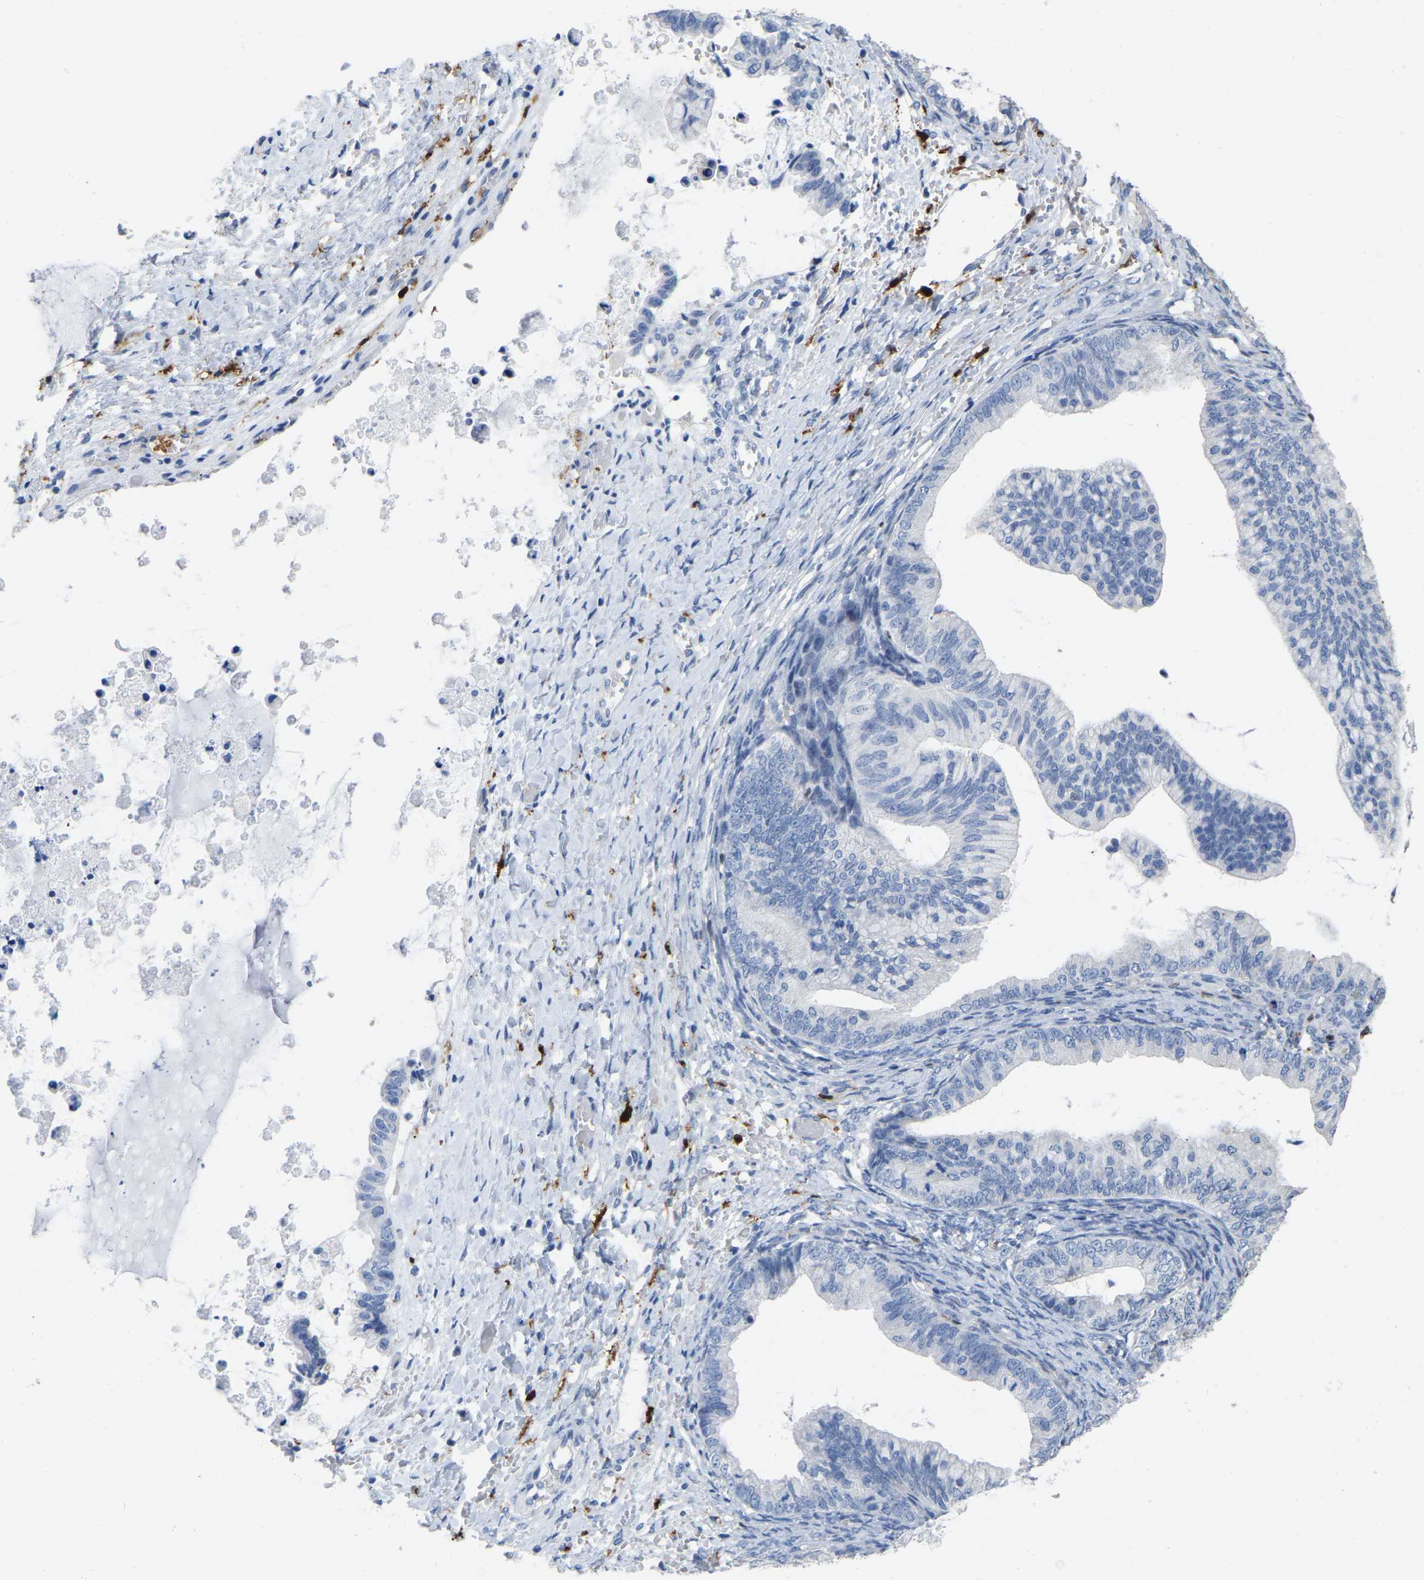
{"staining": {"intensity": "negative", "quantity": "none", "location": "none"}, "tissue": "ovarian cancer", "cell_type": "Tumor cells", "image_type": "cancer", "snomed": [{"axis": "morphology", "description": "Cystadenocarcinoma, mucinous, NOS"}, {"axis": "topography", "description": "Ovary"}], "caption": "Ovarian cancer (mucinous cystadenocarcinoma) stained for a protein using IHC exhibits no staining tumor cells.", "gene": "ULBP2", "patient": {"sex": "female", "age": 36}}